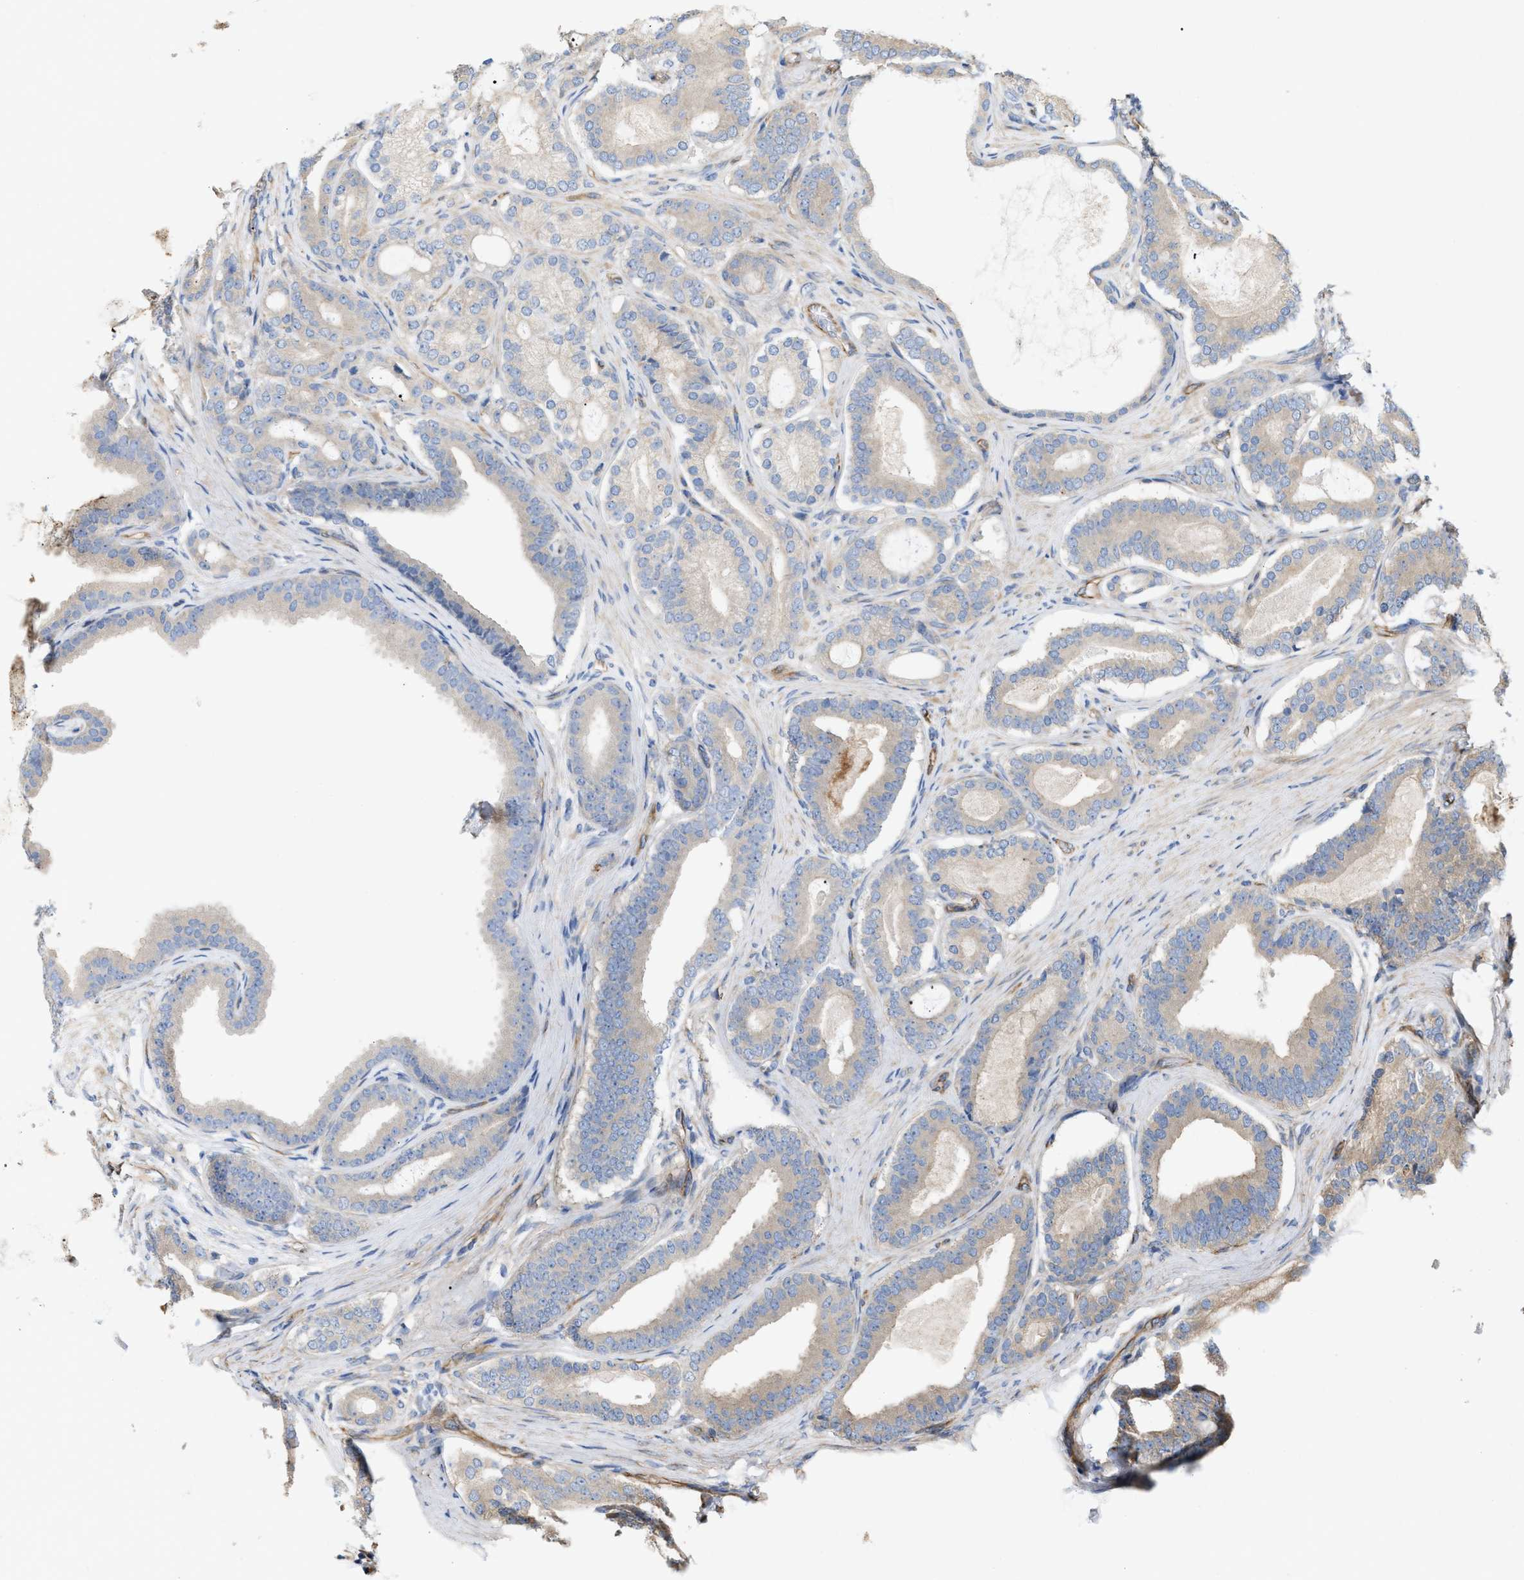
{"staining": {"intensity": "weak", "quantity": ">75%", "location": "cytoplasmic/membranous"}, "tissue": "prostate cancer", "cell_type": "Tumor cells", "image_type": "cancer", "snomed": [{"axis": "morphology", "description": "Adenocarcinoma, High grade"}, {"axis": "topography", "description": "Prostate"}], "caption": "IHC histopathology image of human prostate high-grade adenocarcinoma stained for a protein (brown), which displays low levels of weak cytoplasmic/membranous positivity in about >75% of tumor cells.", "gene": "EPS15L1", "patient": {"sex": "male", "age": 60}}